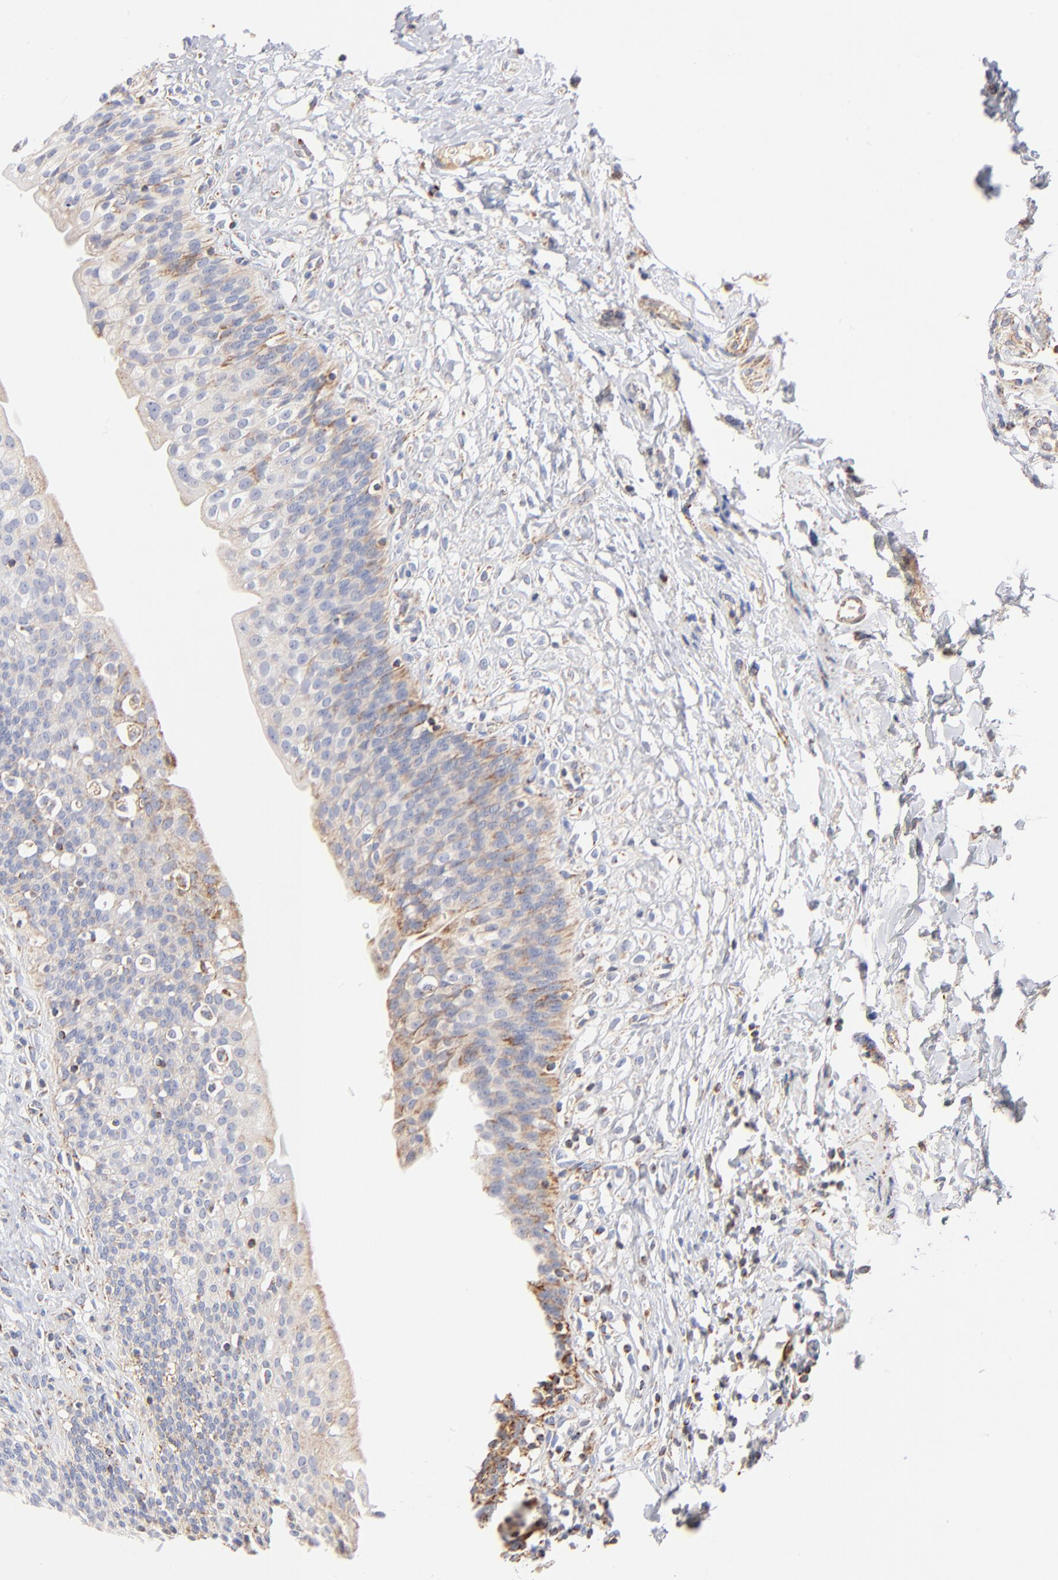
{"staining": {"intensity": "moderate", "quantity": "<25%", "location": "cytoplasmic/membranous"}, "tissue": "urinary bladder", "cell_type": "Urothelial cells", "image_type": "normal", "snomed": [{"axis": "morphology", "description": "Normal tissue, NOS"}, {"axis": "topography", "description": "Urinary bladder"}], "caption": "A micrograph of urinary bladder stained for a protein displays moderate cytoplasmic/membranous brown staining in urothelial cells. (DAB IHC with brightfield microscopy, high magnification).", "gene": "DLAT", "patient": {"sex": "female", "age": 80}}